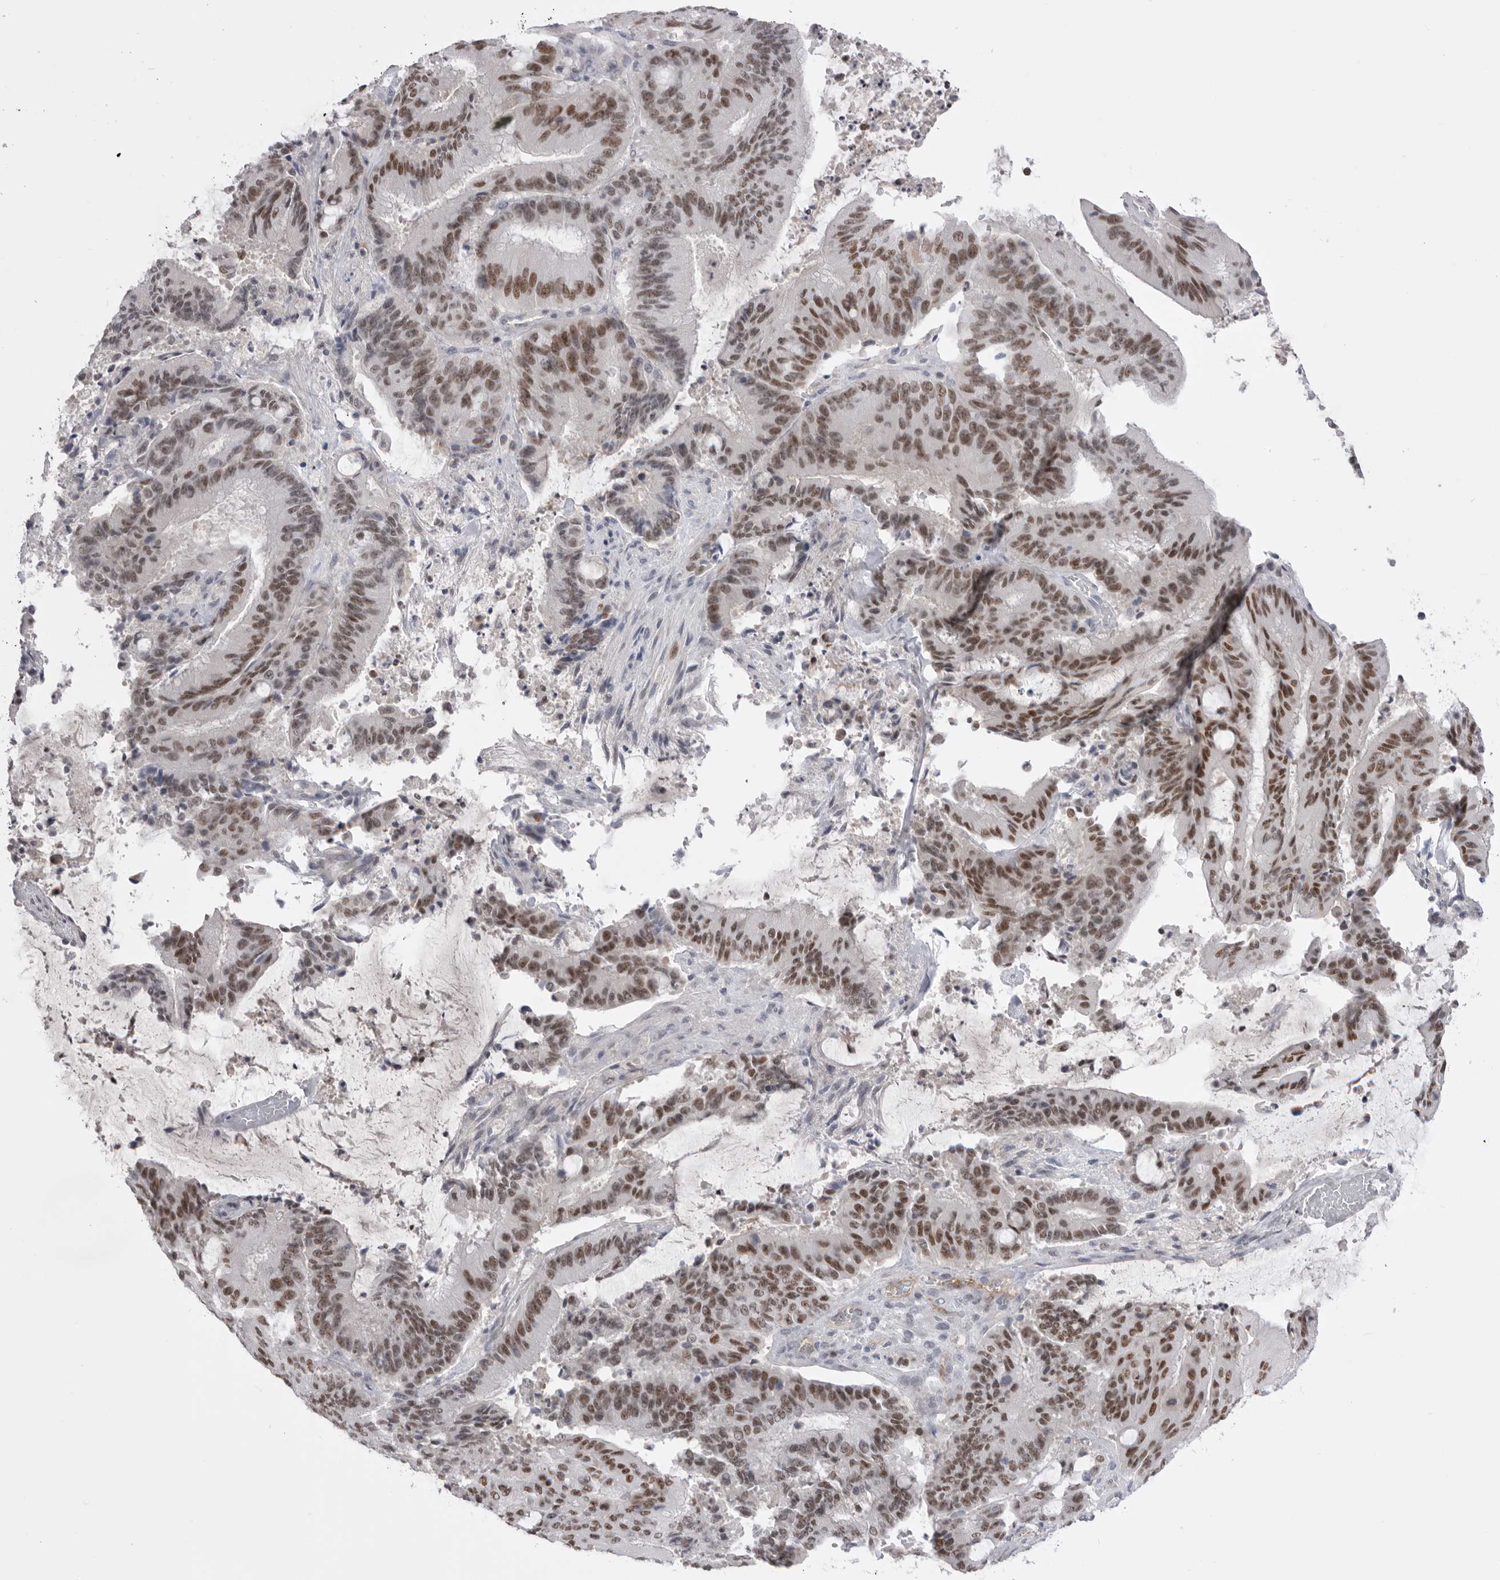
{"staining": {"intensity": "moderate", "quantity": ">75%", "location": "nuclear"}, "tissue": "liver cancer", "cell_type": "Tumor cells", "image_type": "cancer", "snomed": [{"axis": "morphology", "description": "Normal tissue, NOS"}, {"axis": "morphology", "description": "Cholangiocarcinoma"}, {"axis": "topography", "description": "Liver"}, {"axis": "topography", "description": "Peripheral nerve tissue"}], "caption": "Liver cholangiocarcinoma stained with a brown dye exhibits moderate nuclear positive positivity in approximately >75% of tumor cells.", "gene": "ZBTB7B", "patient": {"sex": "female", "age": 73}}